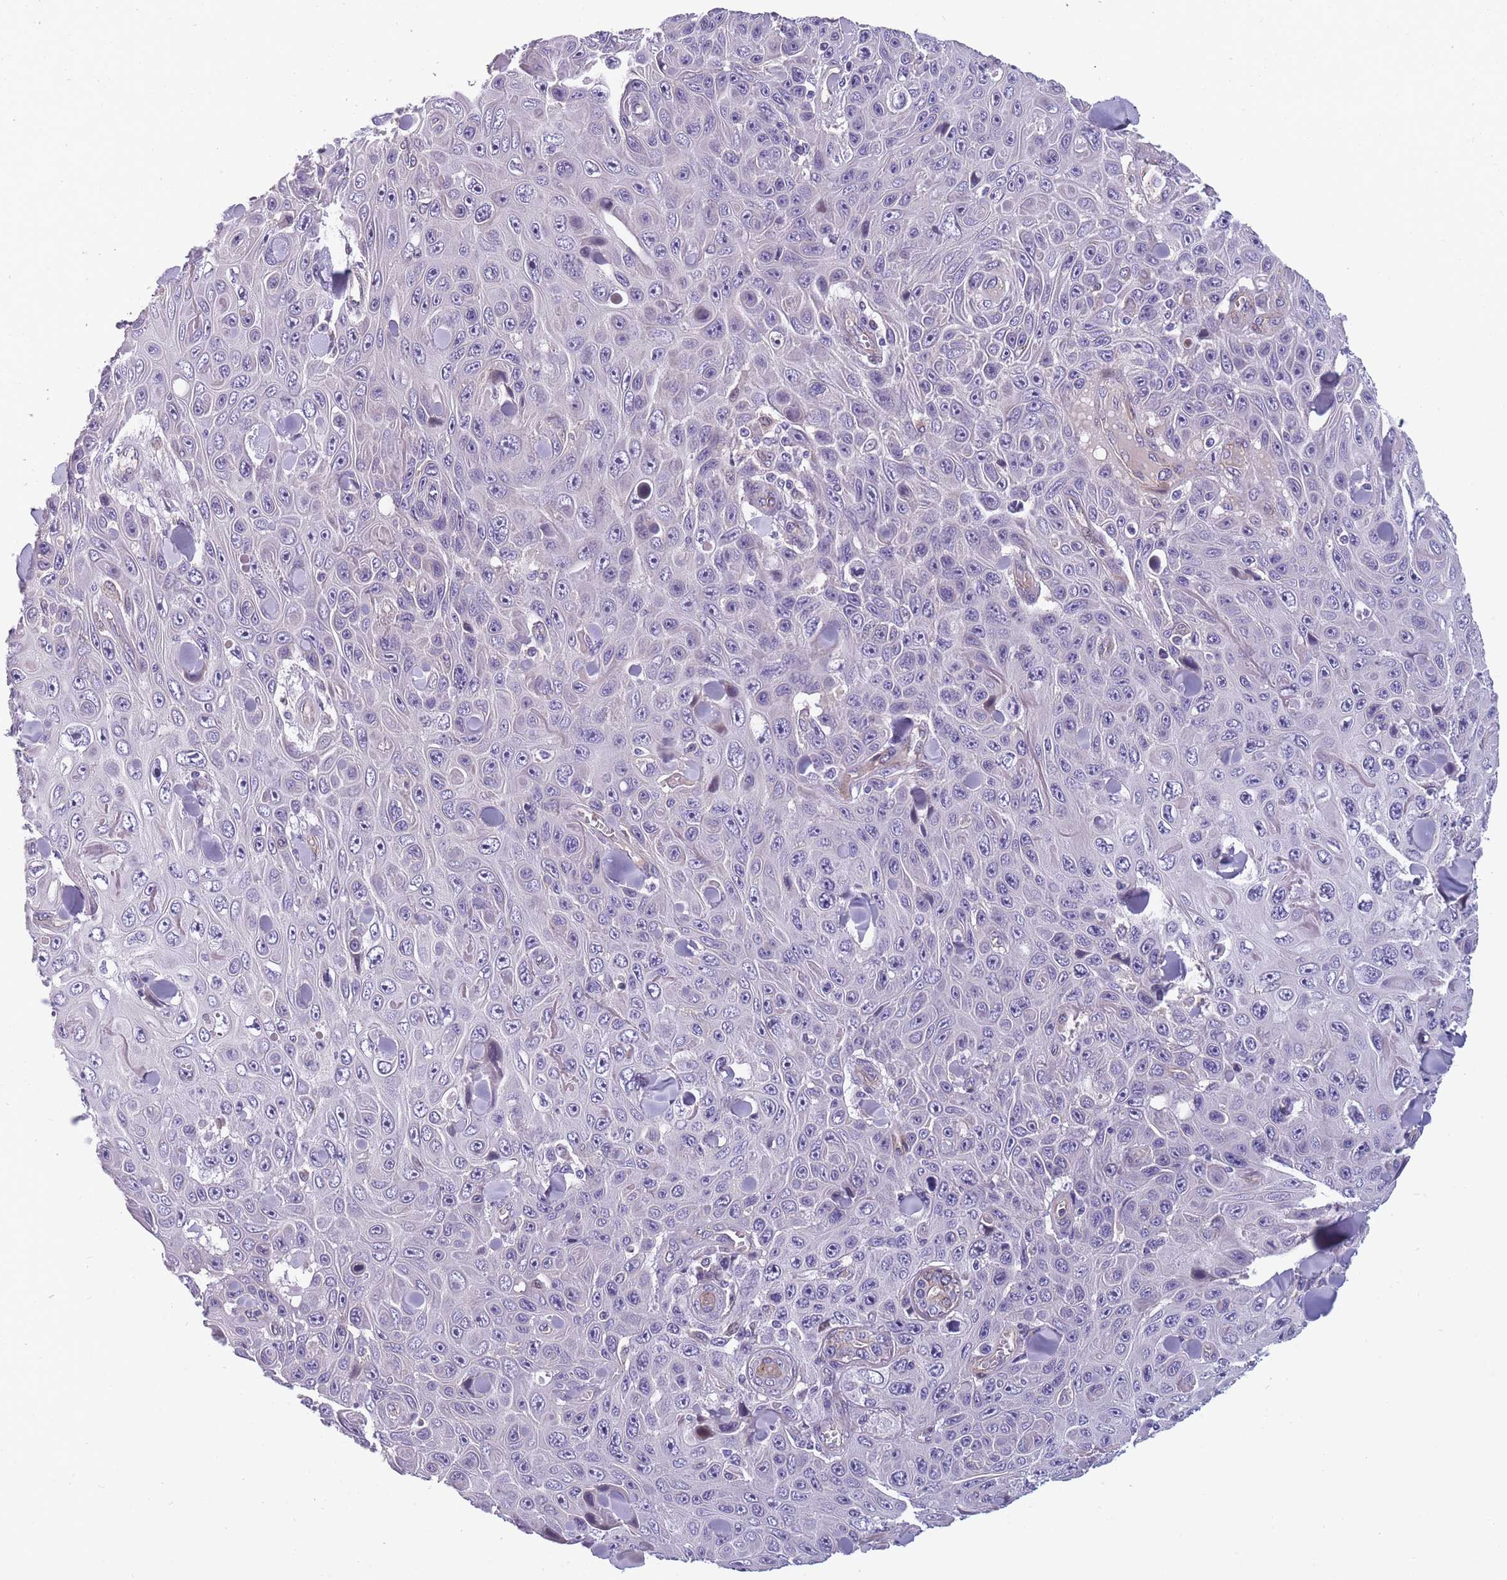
{"staining": {"intensity": "negative", "quantity": "none", "location": "none"}, "tissue": "skin cancer", "cell_type": "Tumor cells", "image_type": "cancer", "snomed": [{"axis": "morphology", "description": "Squamous cell carcinoma, NOS"}, {"axis": "topography", "description": "Skin"}], "caption": "The histopathology image reveals no staining of tumor cells in skin cancer.", "gene": "FAM83F", "patient": {"sex": "male", "age": 82}}